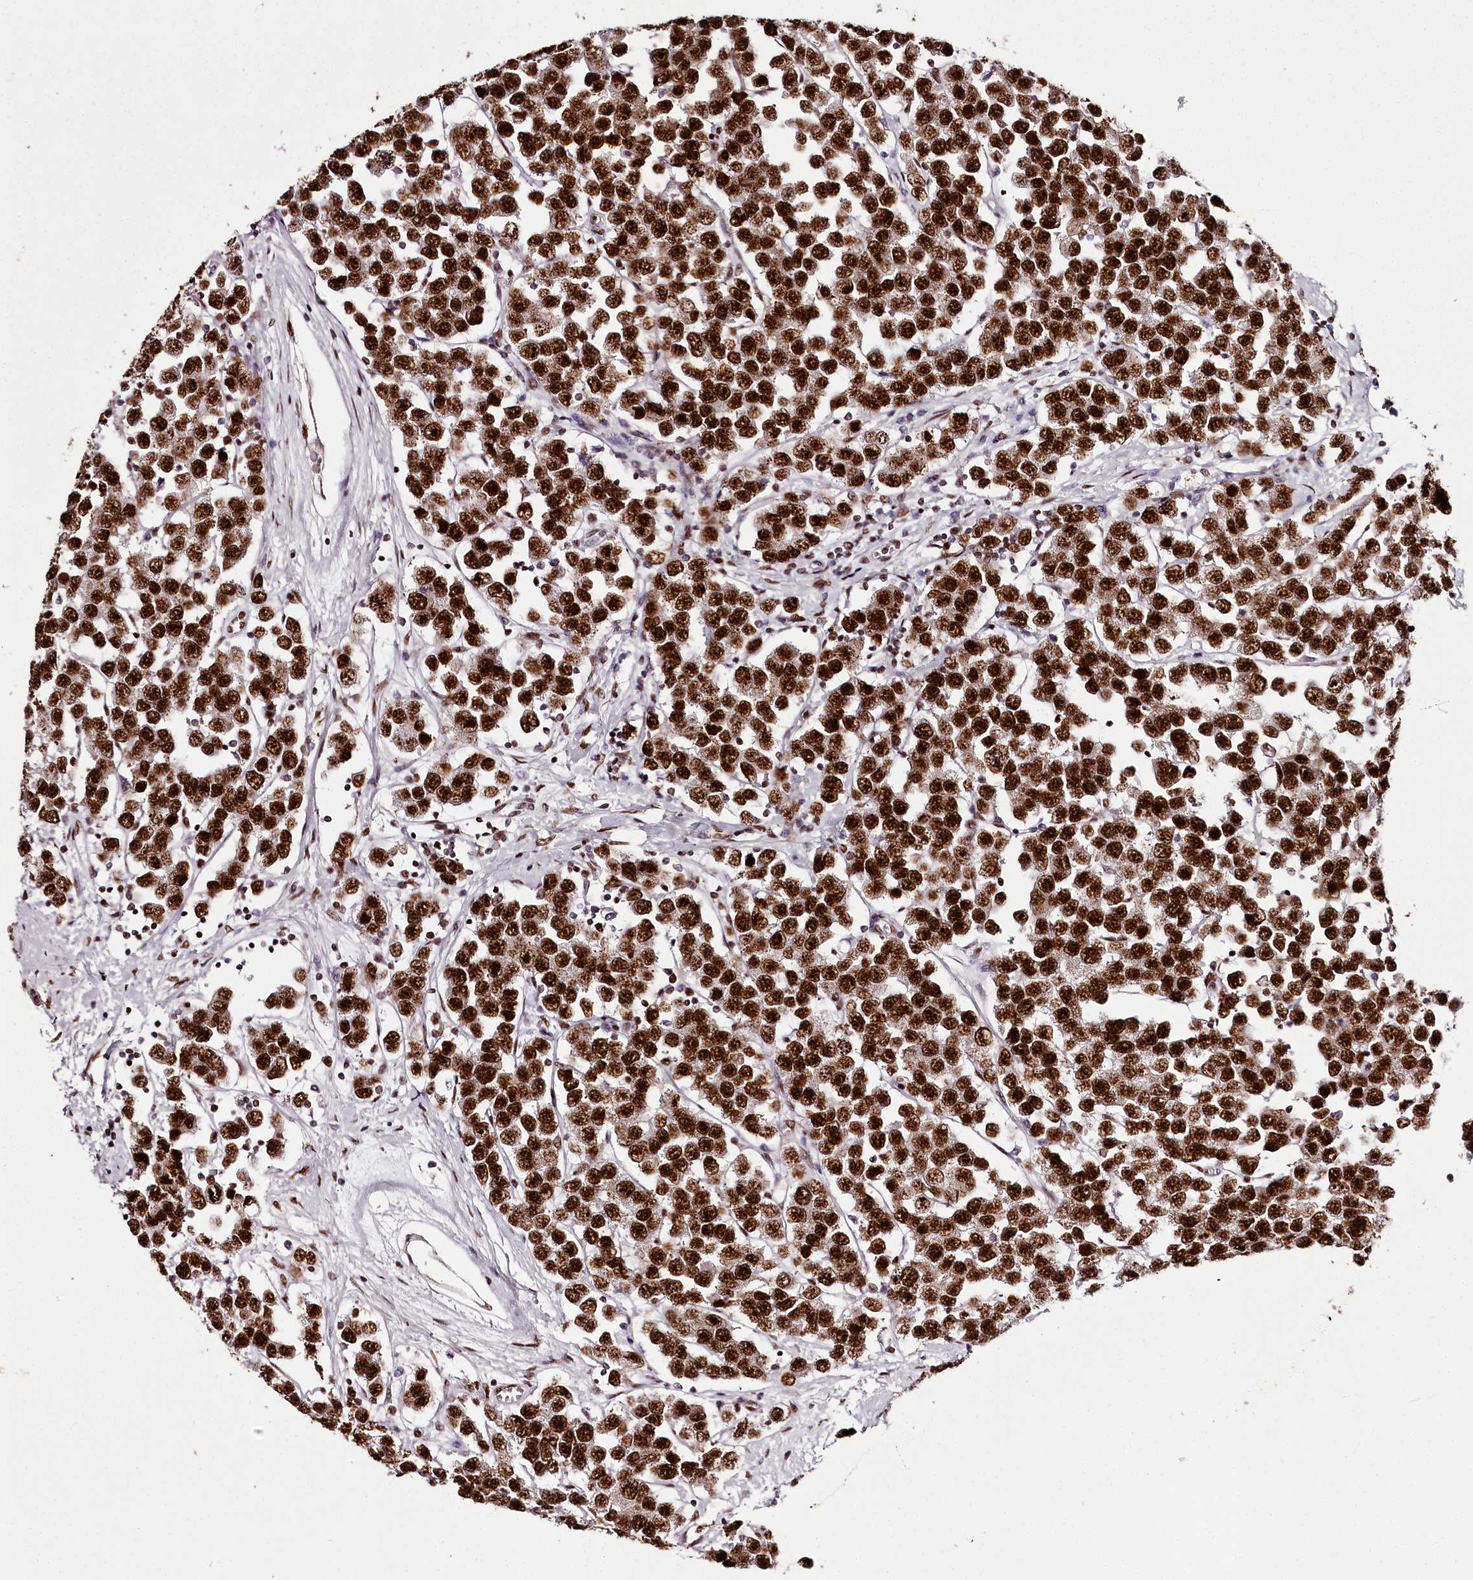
{"staining": {"intensity": "strong", "quantity": ">75%", "location": "nuclear"}, "tissue": "testis cancer", "cell_type": "Tumor cells", "image_type": "cancer", "snomed": [{"axis": "morphology", "description": "Seminoma, NOS"}, {"axis": "topography", "description": "Testis"}], "caption": "Immunohistochemical staining of human seminoma (testis) shows strong nuclear protein staining in approximately >75% of tumor cells.", "gene": "PSPC1", "patient": {"sex": "male", "age": 28}}